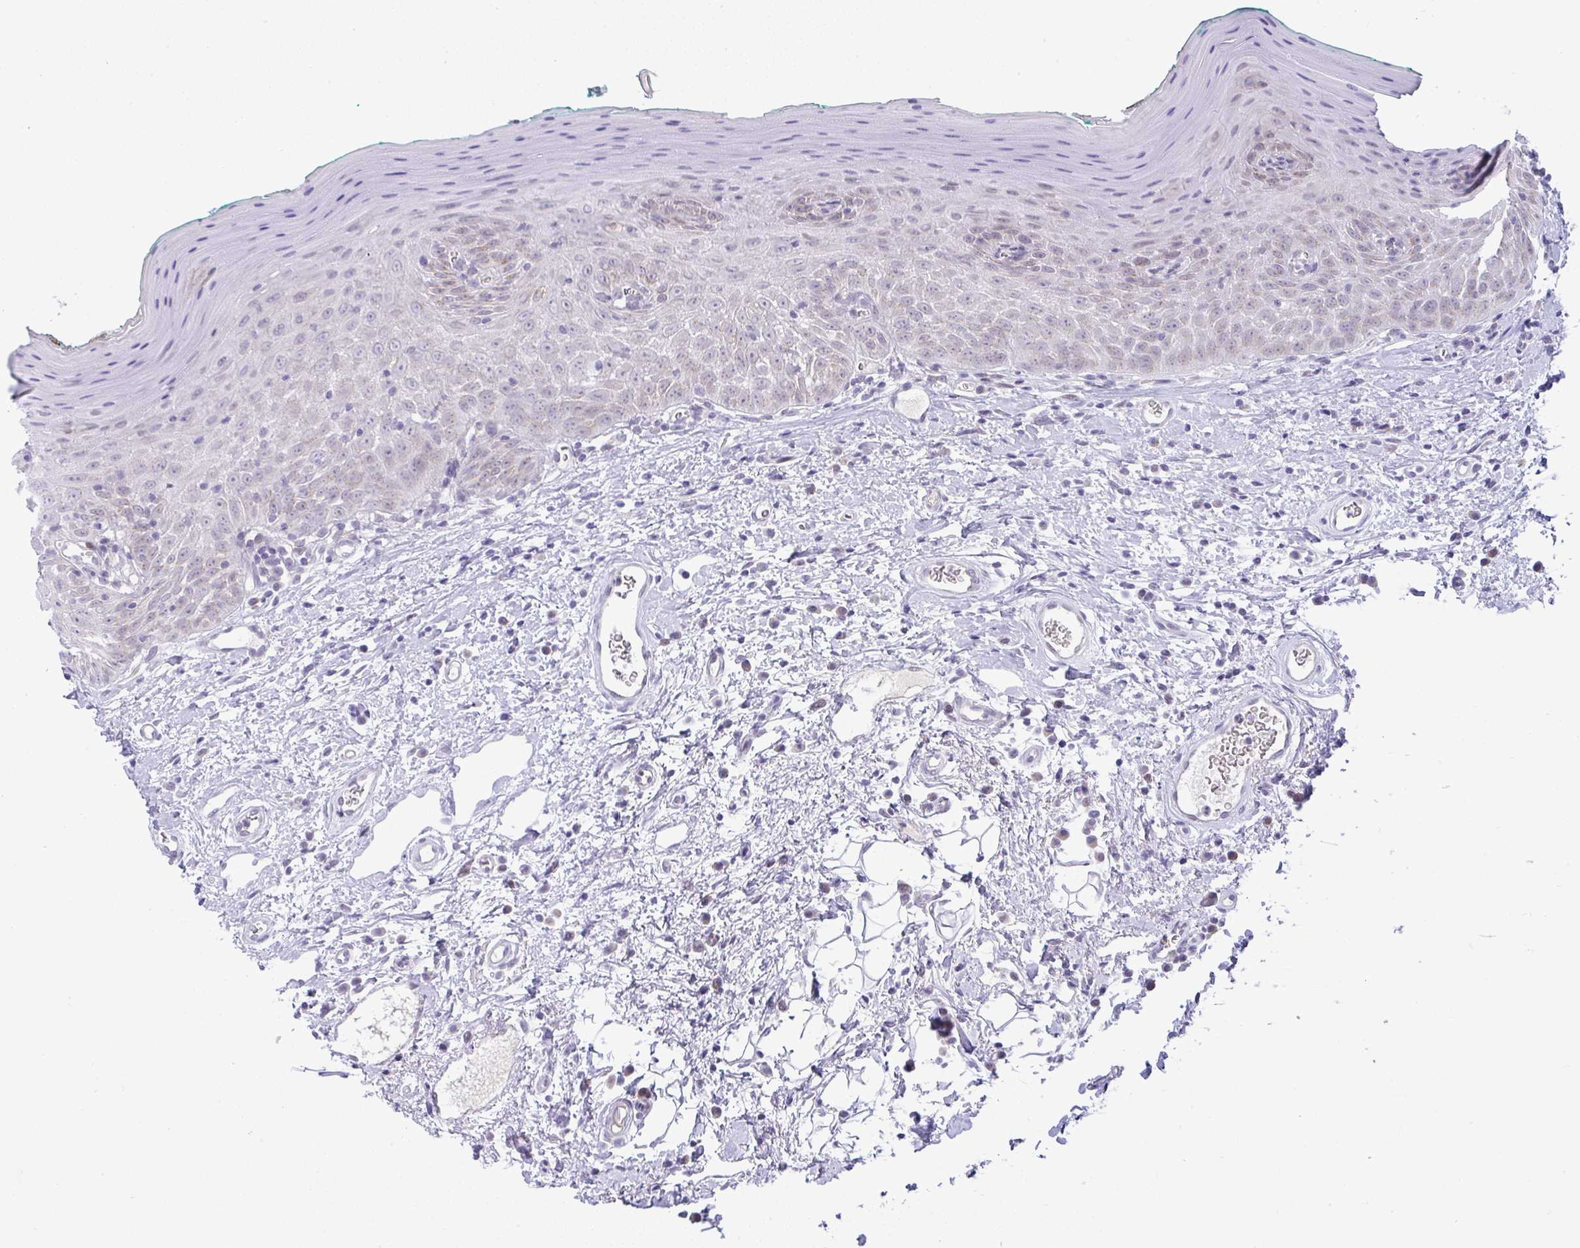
{"staining": {"intensity": "negative", "quantity": "none", "location": "none"}, "tissue": "oral mucosa", "cell_type": "Squamous epithelial cells", "image_type": "normal", "snomed": [{"axis": "morphology", "description": "Normal tissue, NOS"}, {"axis": "topography", "description": "Oral tissue"}, {"axis": "topography", "description": "Tounge, NOS"}], "caption": "Squamous epithelial cells show no significant protein expression in benign oral mucosa. The staining was performed using DAB to visualize the protein expression in brown, while the nuclei were stained in blue with hematoxylin (Magnification: 20x).", "gene": "FAM177A1", "patient": {"sex": "male", "age": 83}}